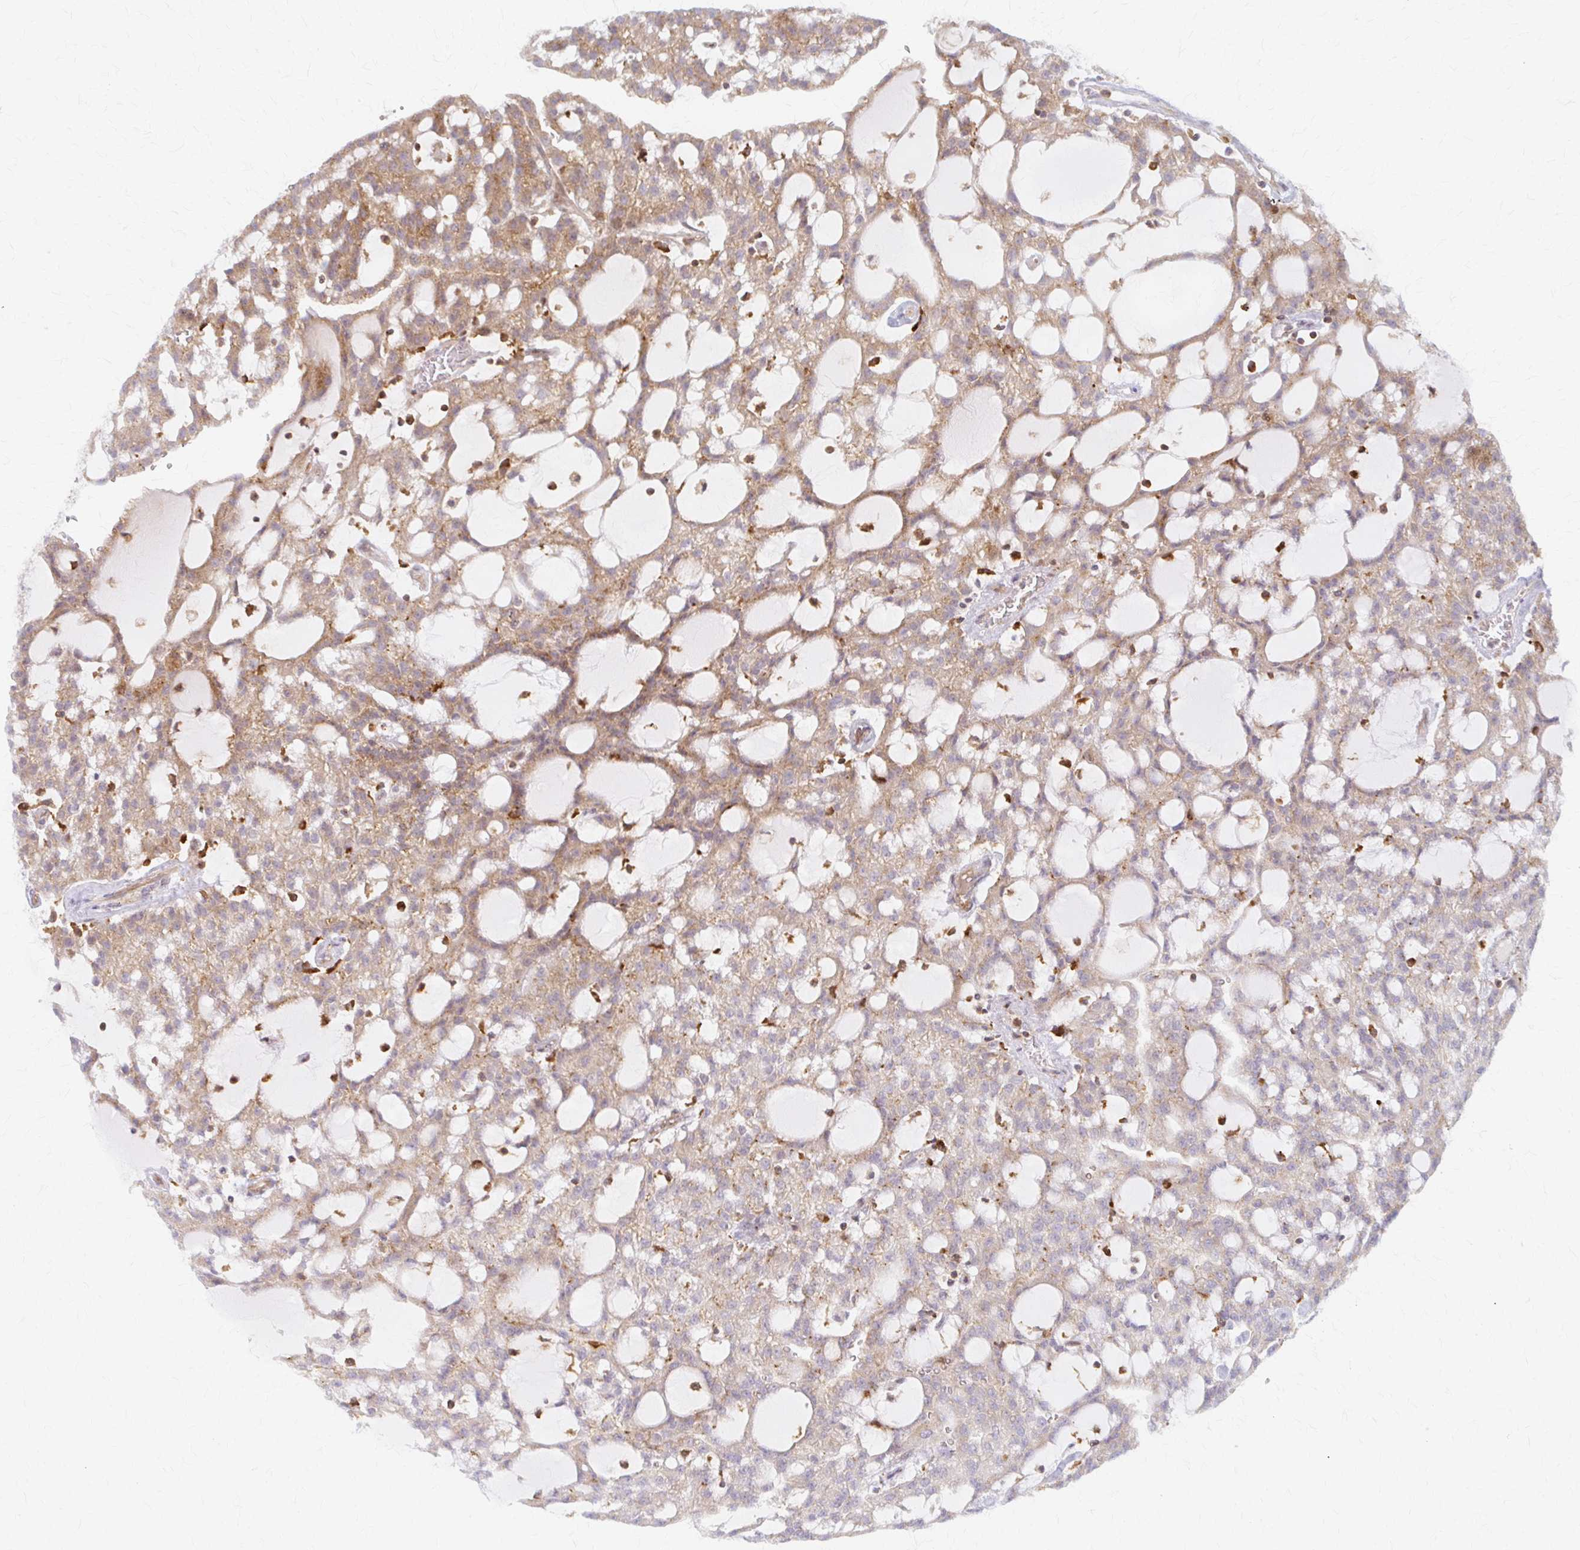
{"staining": {"intensity": "weak", "quantity": "25%-75%", "location": "cytoplasmic/membranous"}, "tissue": "renal cancer", "cell_type": "Tumor cells", "image_type": "cancer", "snomed": [{"axis": "morphology", "description": "Adenocarcinoma, NOS"}, {"axis": "topography", "description": "Kidney"}], "caption": "A high-resolution micrograph shows IHC staining of adenocarcinoma (renal), which displays weak cytoplasmic/membranous expression in approximately 25%-75% of tumor cells.", "gene": "ARHGAP35", "patient": {"sex": "male", "age": 63}}